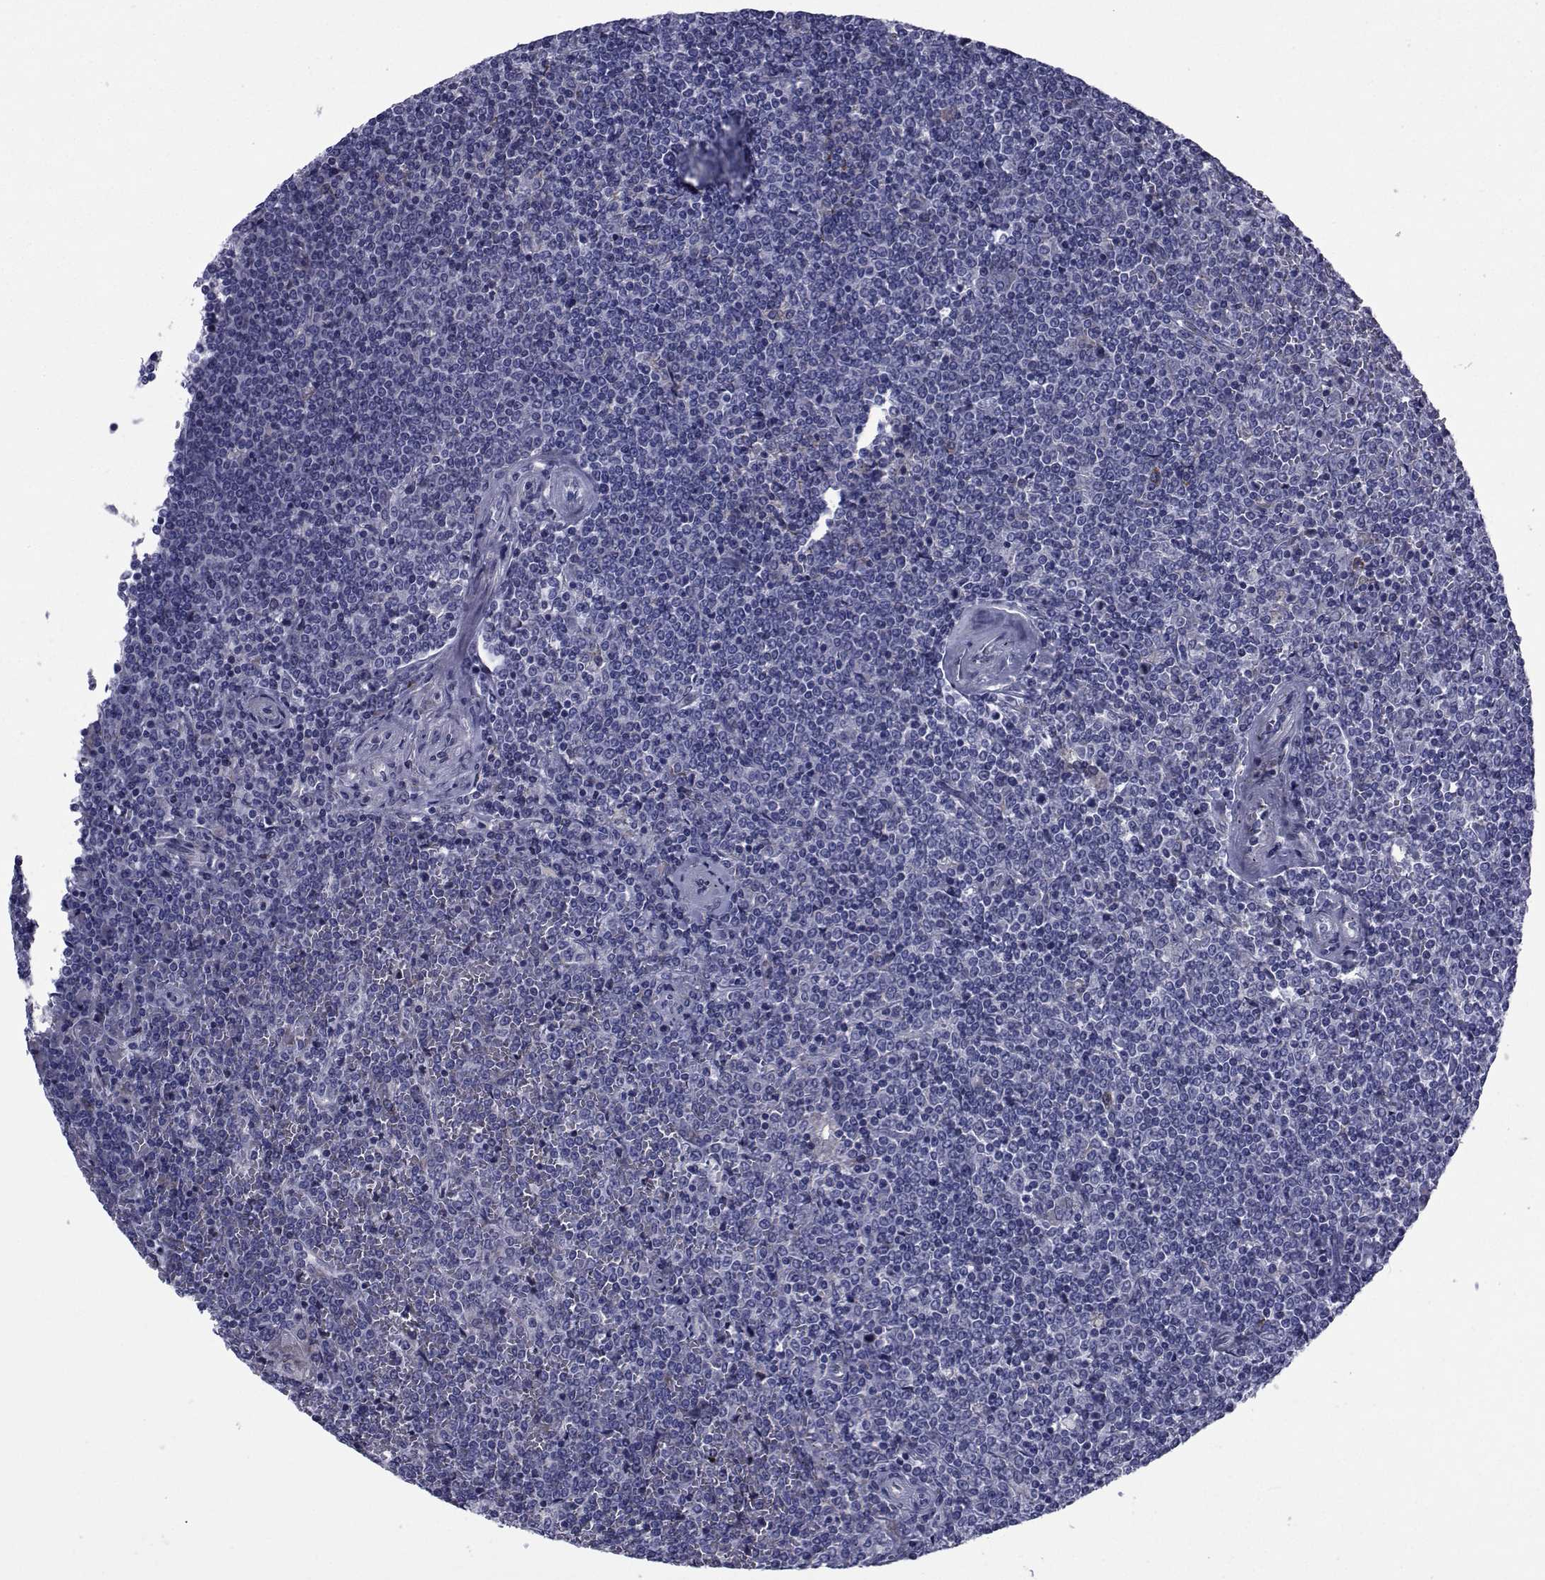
{"staining": {"intensity": "negative", "quantity": "none", "location": "none"}, "tissue": "lymphoma", "cell_type": "Tumor cells", "image_type": "cancer", "snomed": [{"axis": "morphology", "description": "Malignant lymphoma, non-Hodgkin's type, Low grade"}, {"axis": "topography", "description": "Spleen"}], "caption": "A histopathology image of low-grade malignant lymphoma, non-Hodgkin's type stained for a protein reveals no brown staining in tumor cells.", "gene": "ROPN1", "patient": {"sex": "female", "age": 19}}